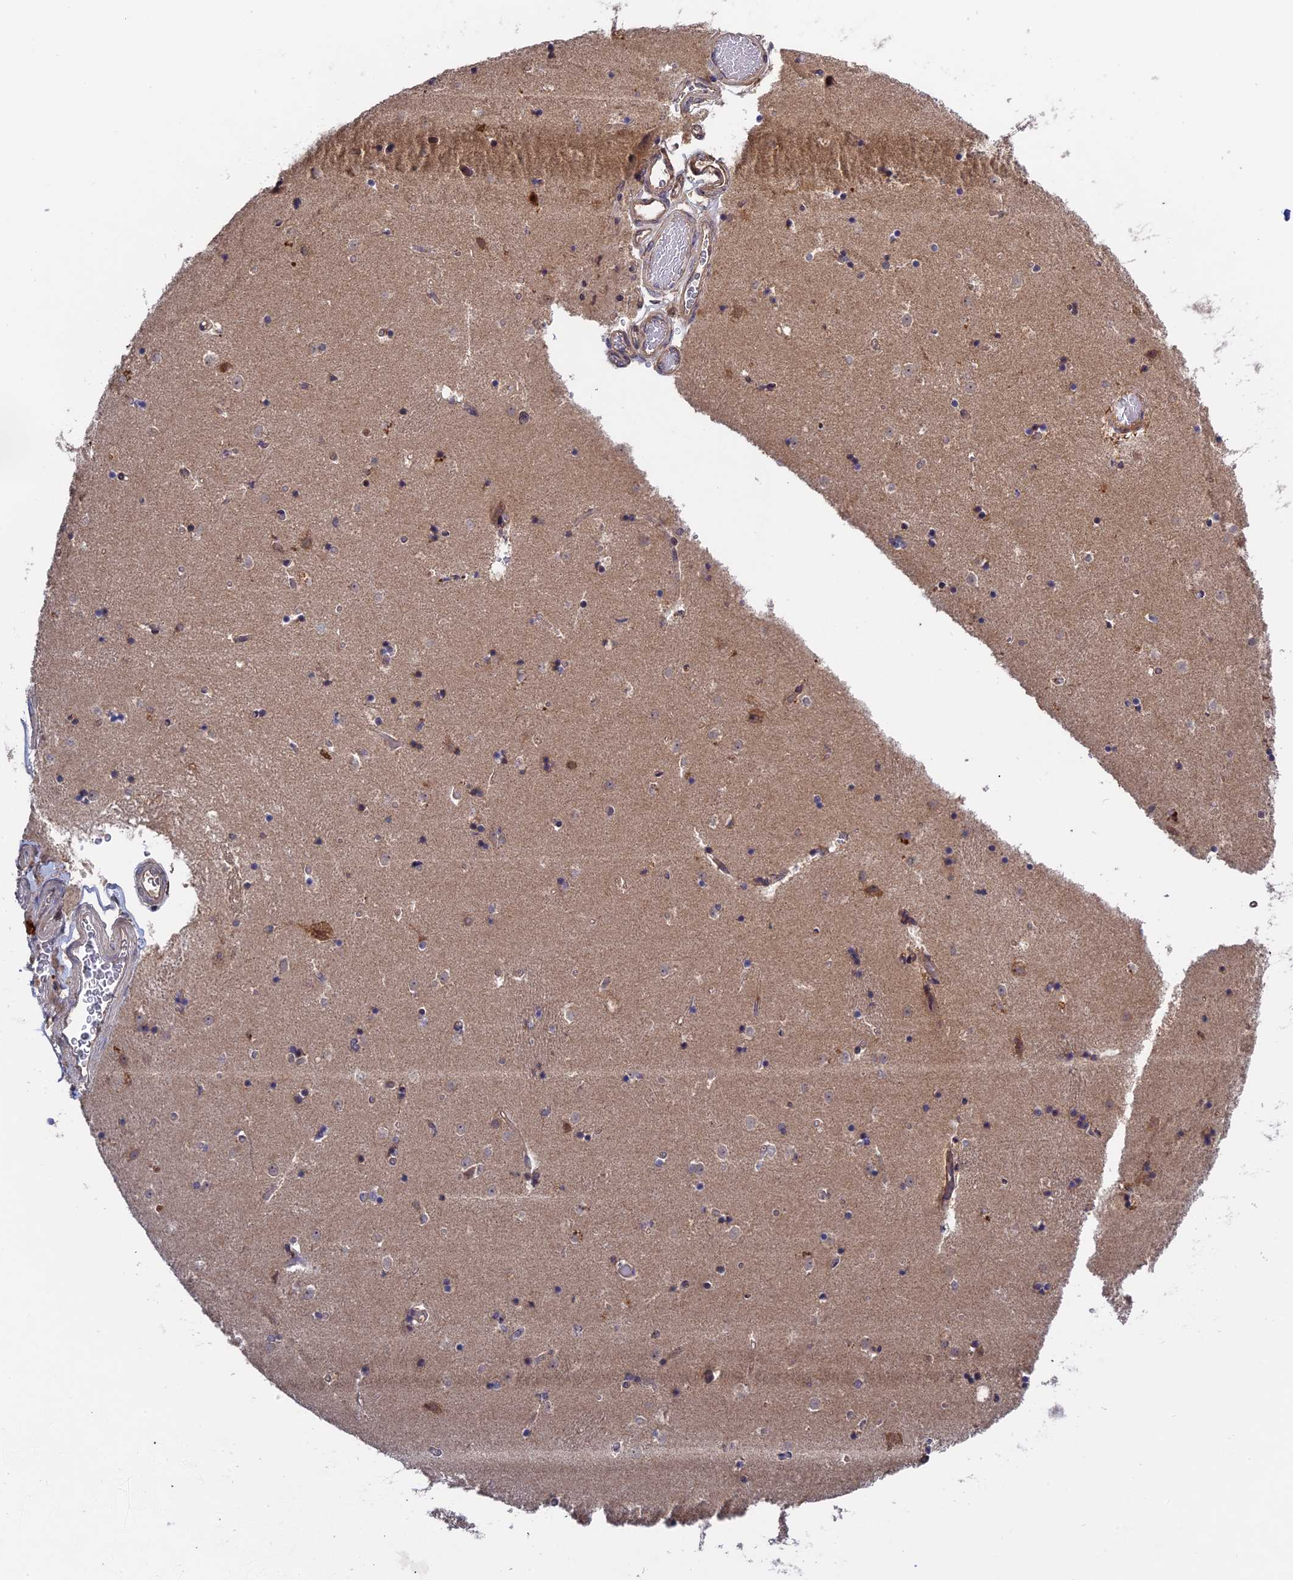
{"staining": {"intensity": "negative", "quantity": "none", "location": "none"}, "tissue": "caudate", "cell_type": "Glial cells", "image_type": "normal", "snomed": [{"axis": "morphology", "description": "Normal tissue, NOS"}, {"axis": "topography", "description": "Lateral ventricle wall"}], "caption": "Histopathology image shows no protein staining in glial cells of unremarkable caudate. (Brightfield microscopy of DAB (3,3'-diaminobenzidine) immunohistochemistry at high magnification).", "gene": "RAB15", "patient": {"sex": "female", "age": 52}}